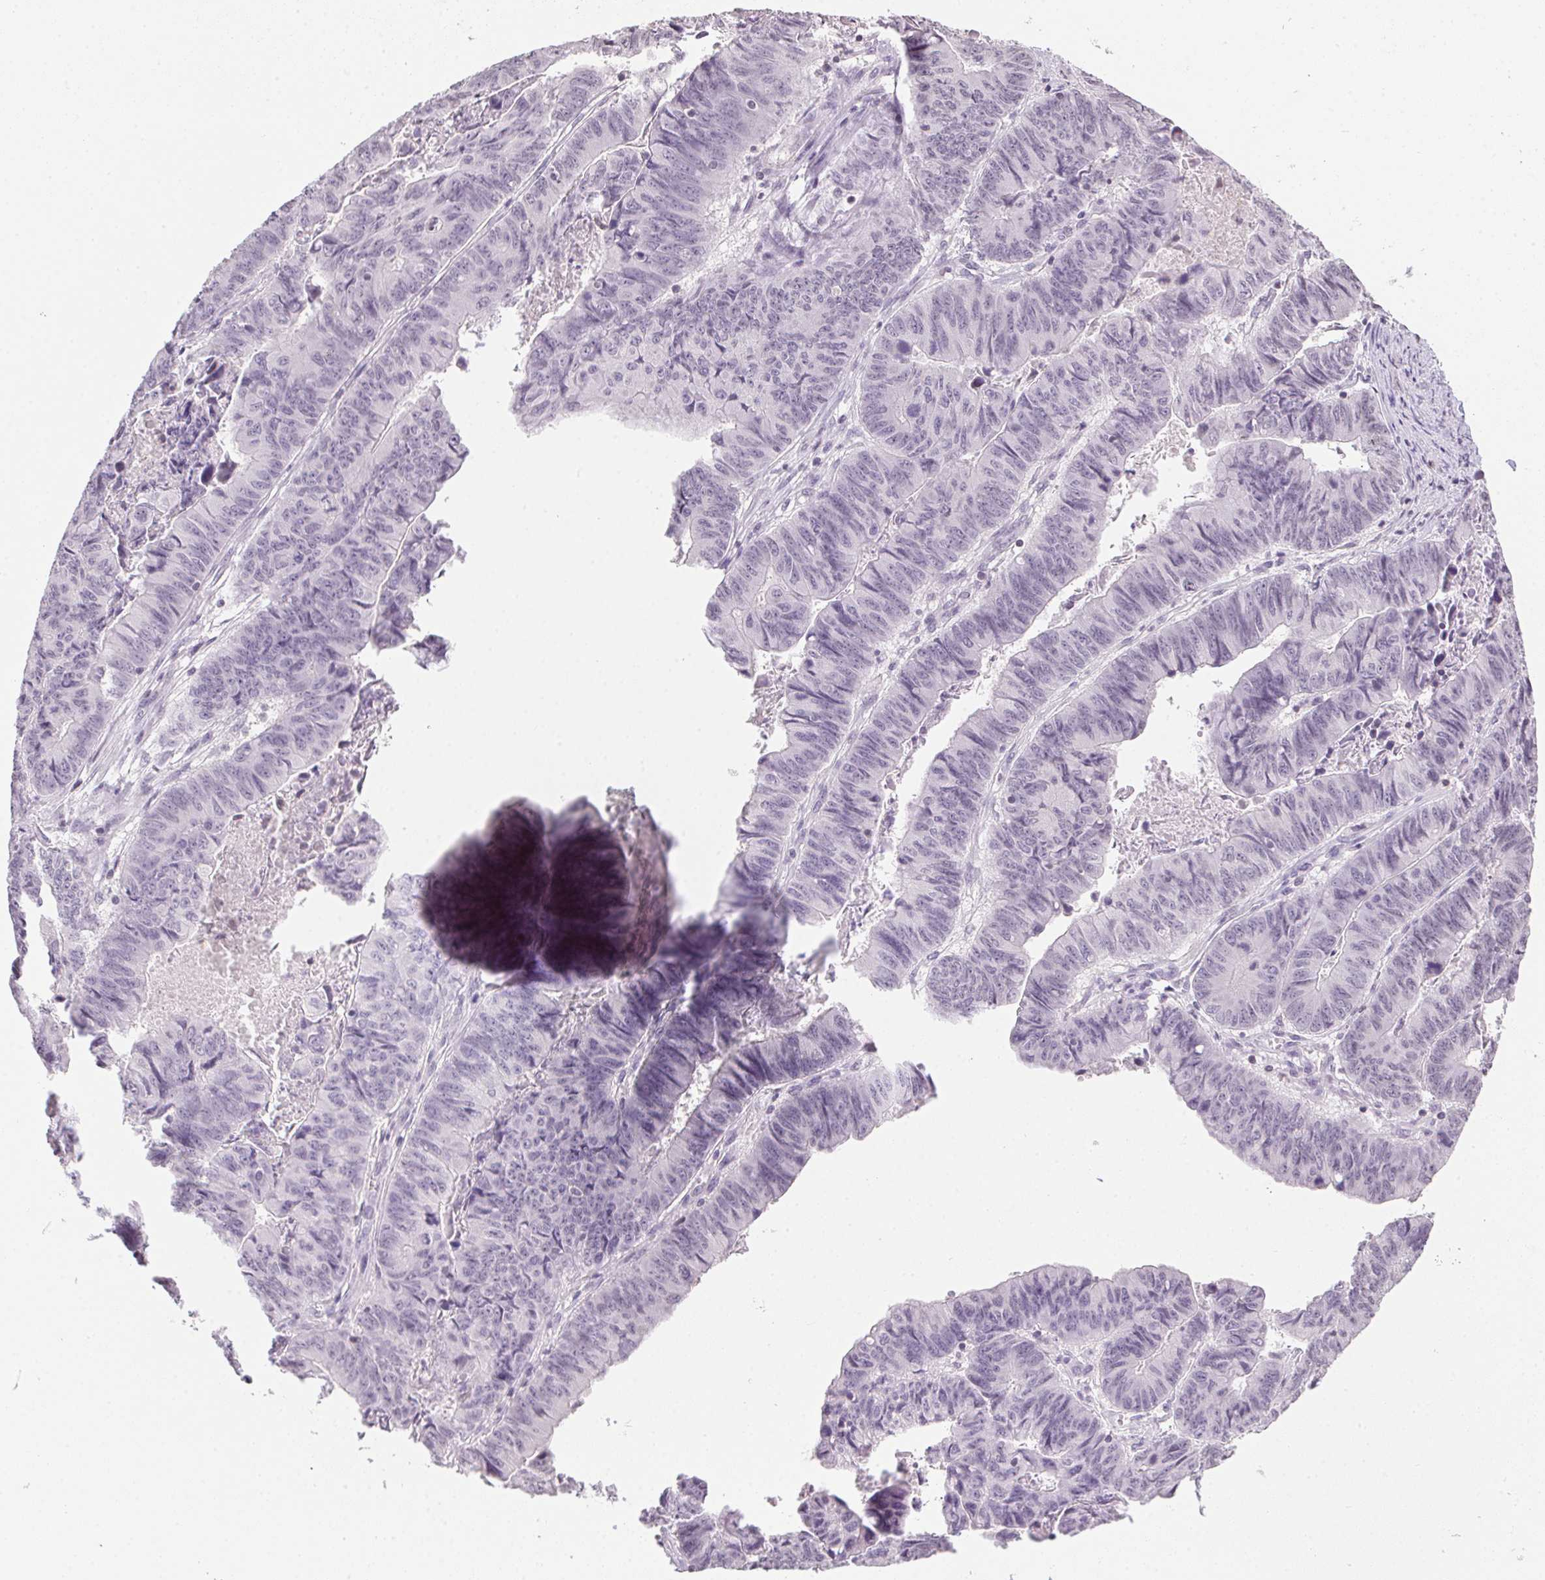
{"staining": {"intensity": "negative", "quantity": "none", "location": "none"}, "tissue": "stomach cancer", "cell_type": "Tumor cells", "image_type": "cancer", "snomed": [{"axis": "morphology", "description": "Adenocarcinoma, NOS"}, {"axis": "topography", "description": "Stomach, lower"}], "caption": "Stomach adenocarcinoma was stained to show a protein in brown. There is no significant expression in tumor cells.", "gene": "PRL", "patient": {"sex": "male", "age": 77}}